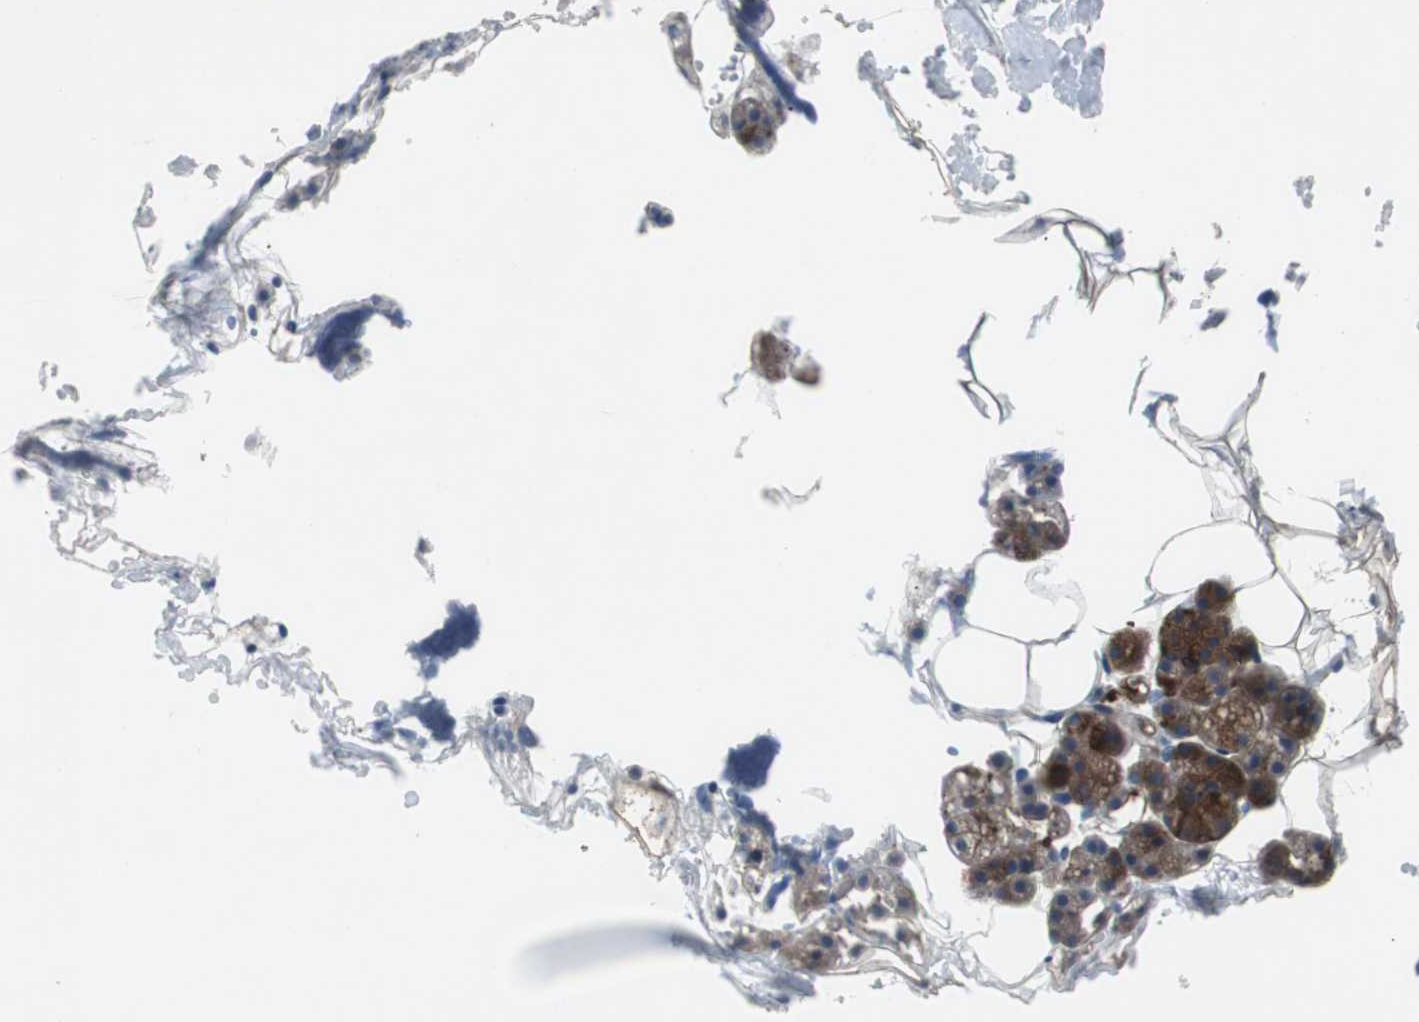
{"staining": {"intensity": "moderate", "quantity": "25%-75%", "location": "cytoplasmic/membranous"}, "tissue": "salivary gland", "cell_type": "Glandular cells", "image_type": "normal", "snomed": [{"axis": "morphology", "description": "Normal tissue, NOS"}, {"axis": "topography", "description": "Salivary gland"}], "caption": "An immunohistochemistry photomicrograph of normal tissue is shown. Protein staining in brown shows moderate cytoplasmic/membranous positivity in salivary gland within glandular cells. (brown staining indicates protein expression, while blue staining denotes nuclei).", "gene": "GYS1", "patient": {"sex": "male", "age": 62}}